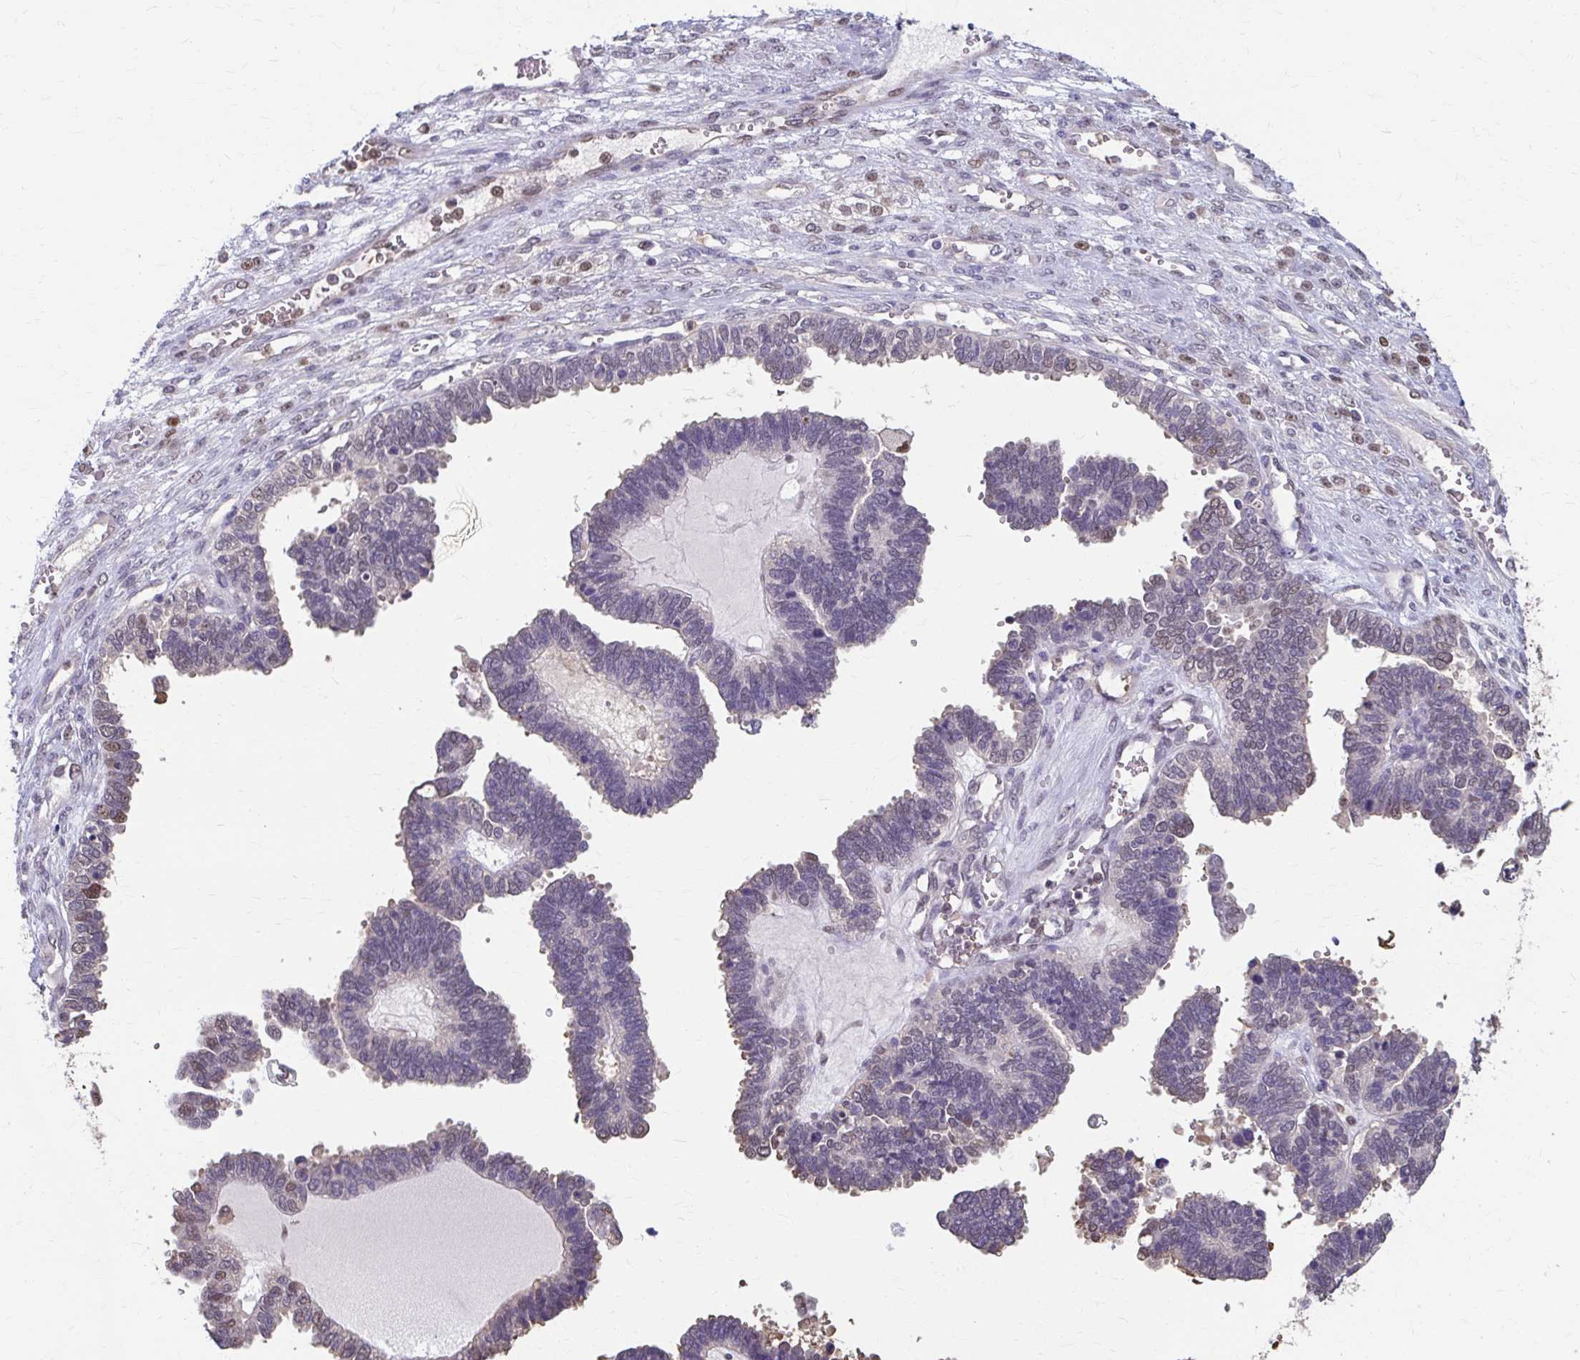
{"staining": {"intensity": "weak", "quantity": "<25%", "location": "nuclear"}, "tissue": "ovarian cancer", "cell_type": "Tumor cells", "image_type": "cancer", "snomed": [{"axis": "morphology", "description": "Cystadenocarcinoma, serous, NOS"}, {"axis": "topography", "description": "Ovary"}], "caption": "Immunohistochemistry of serous cystadenocarcinoma (ovarian) shows no expression in tumor cells.", "gene": "ING4", "patient": {"sex": "female", "age": 51}}